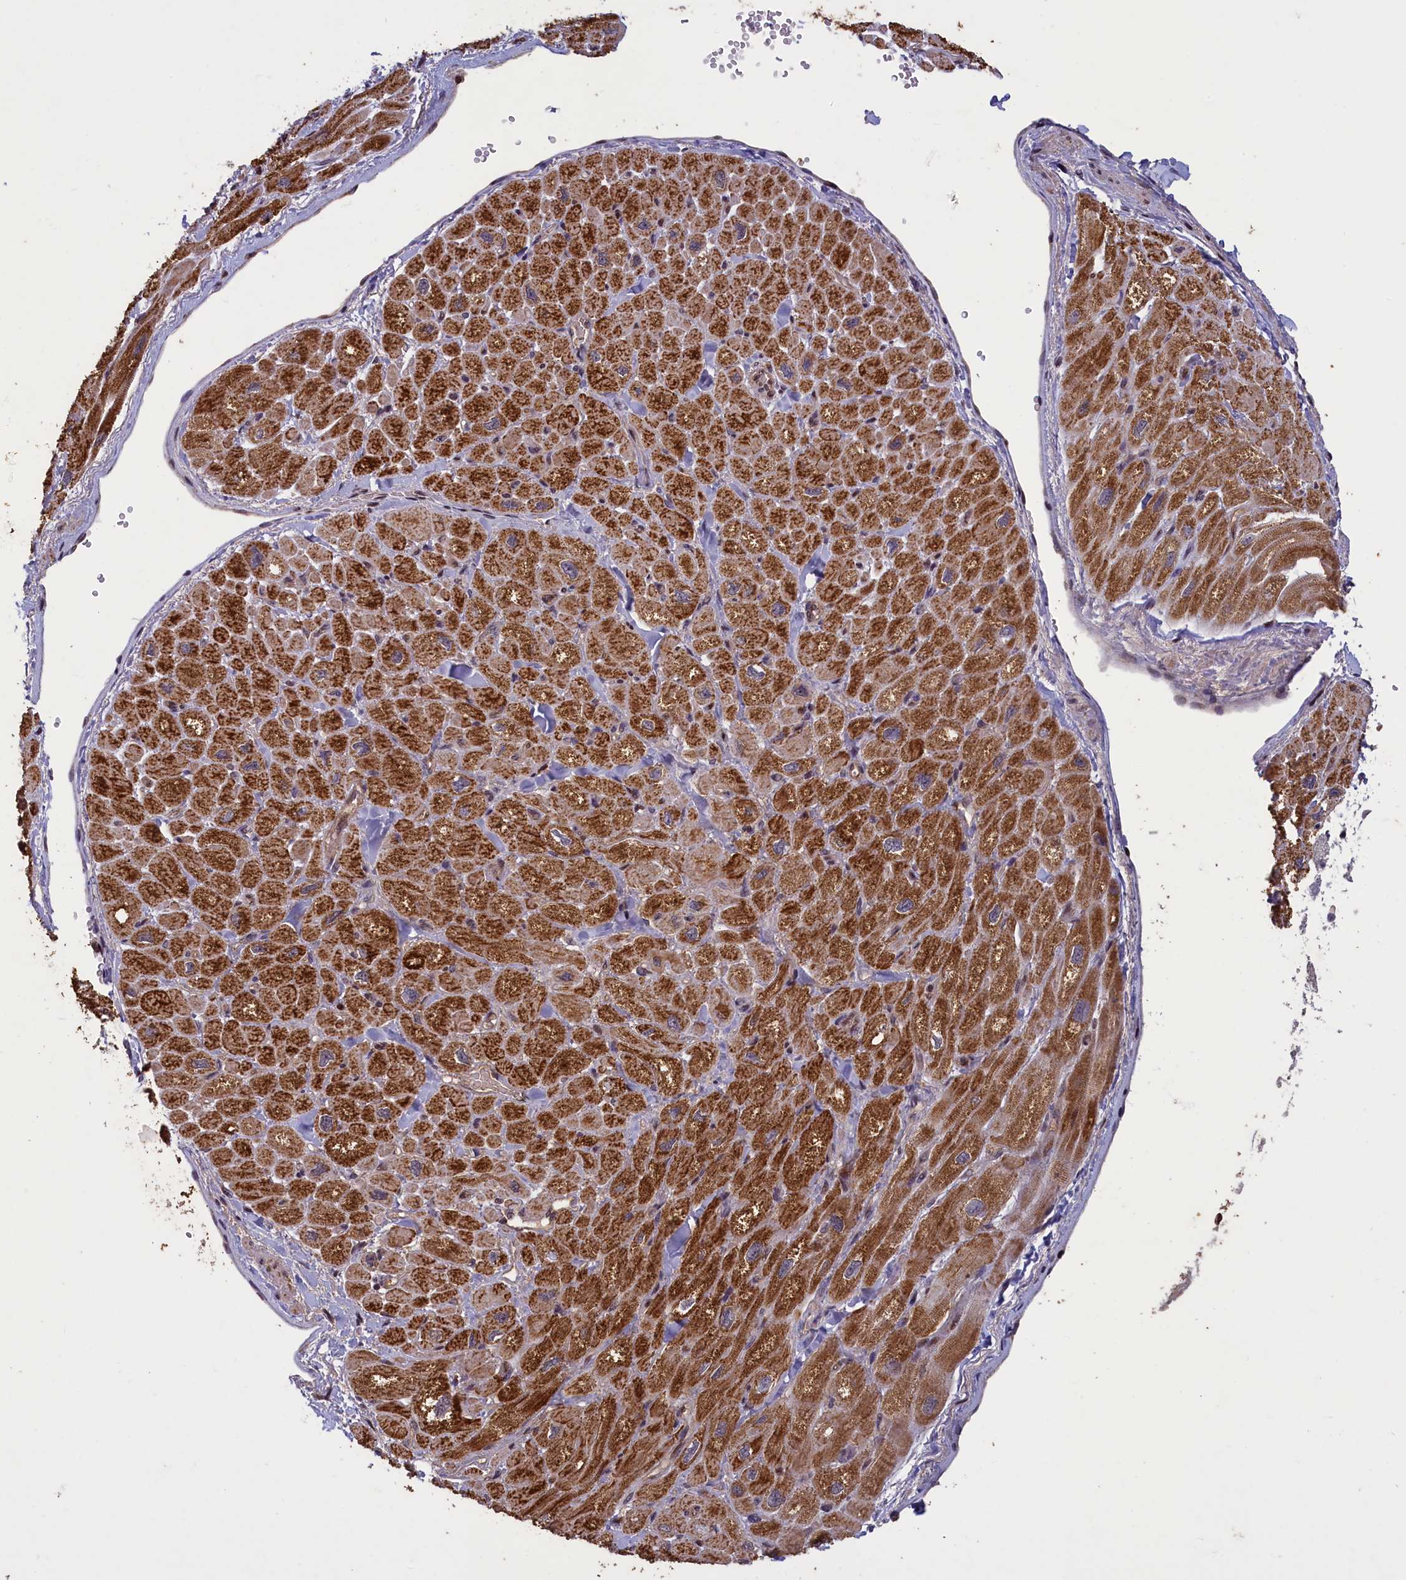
{"staining": {"intensity": "strong", "quantity": ">75%", "location": "cytoplasmic/membranous"}, "tissue": "heart muscle", "cell_type": "Cardiomyocytes", "image_type": "normal", "snomed": [{"axis": "morphology", "description": "Normal tissue, NOS"}, {"axis": "topography", "description": "Heart"}], "caption": "Protein expression analysis of unremarkable human heart muscle reveals strong cytoplasmic/membranous positivity in approximately >75% of cardiomyocytes. (Brightfield microscopy of DAB IHC at high magnification).", "gene": "NUBP1", "patient": {"sex": "male", "age": 65}}